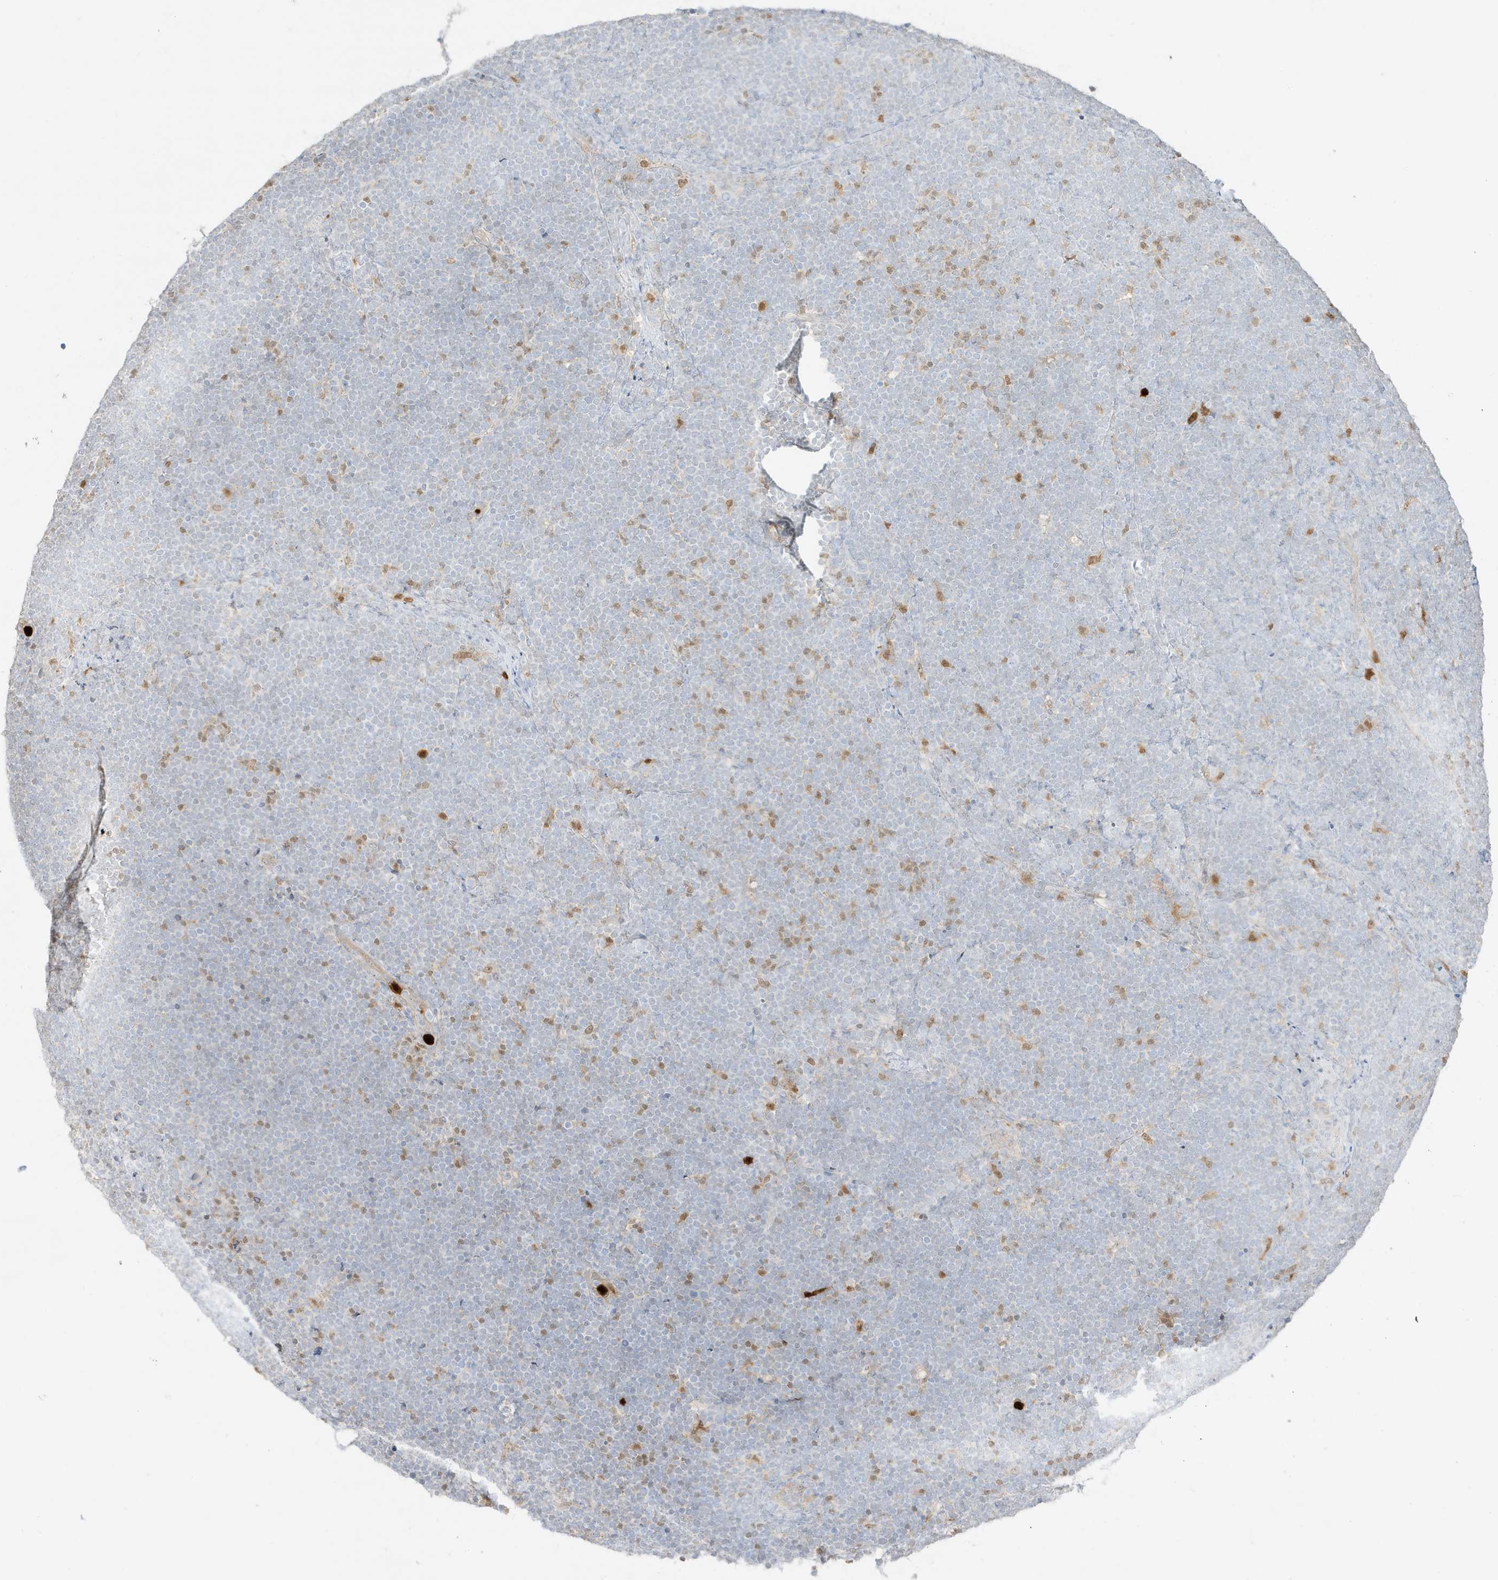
{"staining": {"intensity": "negative", "quantity": "none", "location": "none"}, "tissue": "lymphoma", "cell_type": "Tumor cells", "image_type": "cancer", "snomed": [{"axis": "morphology", "description": "Malignant lymphoma, non-Hodgkin's type, High grade"}, {"axis": "topography", "description": "Lymph node"}], "caption": "Tumor cells show no significant protein staining in high-grade malignant lymphoma, non-Hodgkin's type.", "gene": "GCA", "patient": {"sex": "male", "age": 13}}